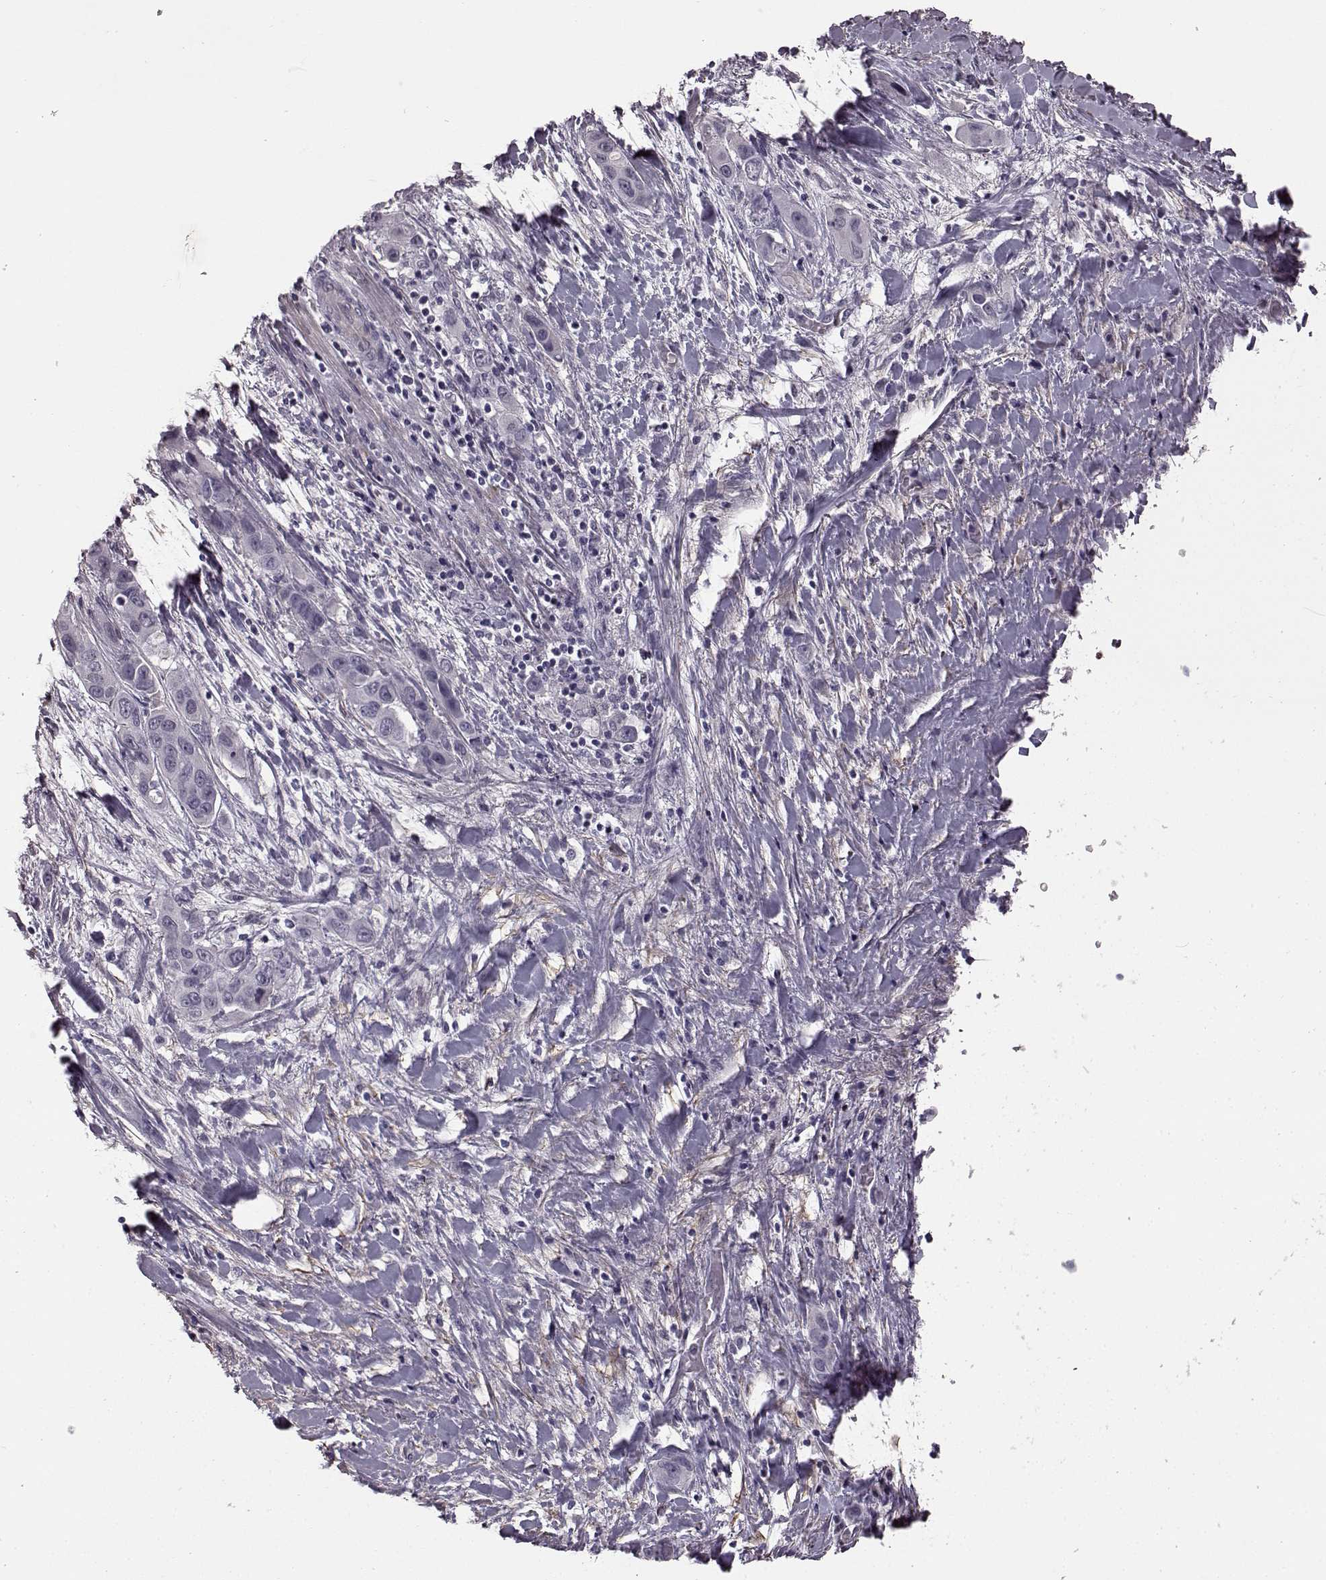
{"staining": {"intensity": "negative", "quantity": "none", "location": "none"}, "tissue": "liver cancer", "cell_type": "Tumor cells", "image_type": "cancer", "snomed": [{"axis": "morphology", "description": "Cholangiocarcinoma"}, {"axis": "topography", "description": "Liver"}], "caption": "Liver cancer was stained to show a protein in brown. There is no significant staining in tumor cells. (Stains: DAB immunohistochemistry (IHC) with hematoxylin counter stain, Microscopy: brightfield microscopy at high magnification).", "gene": "SLCO3A1", "patient": {"sex": "female", "age": 52}}